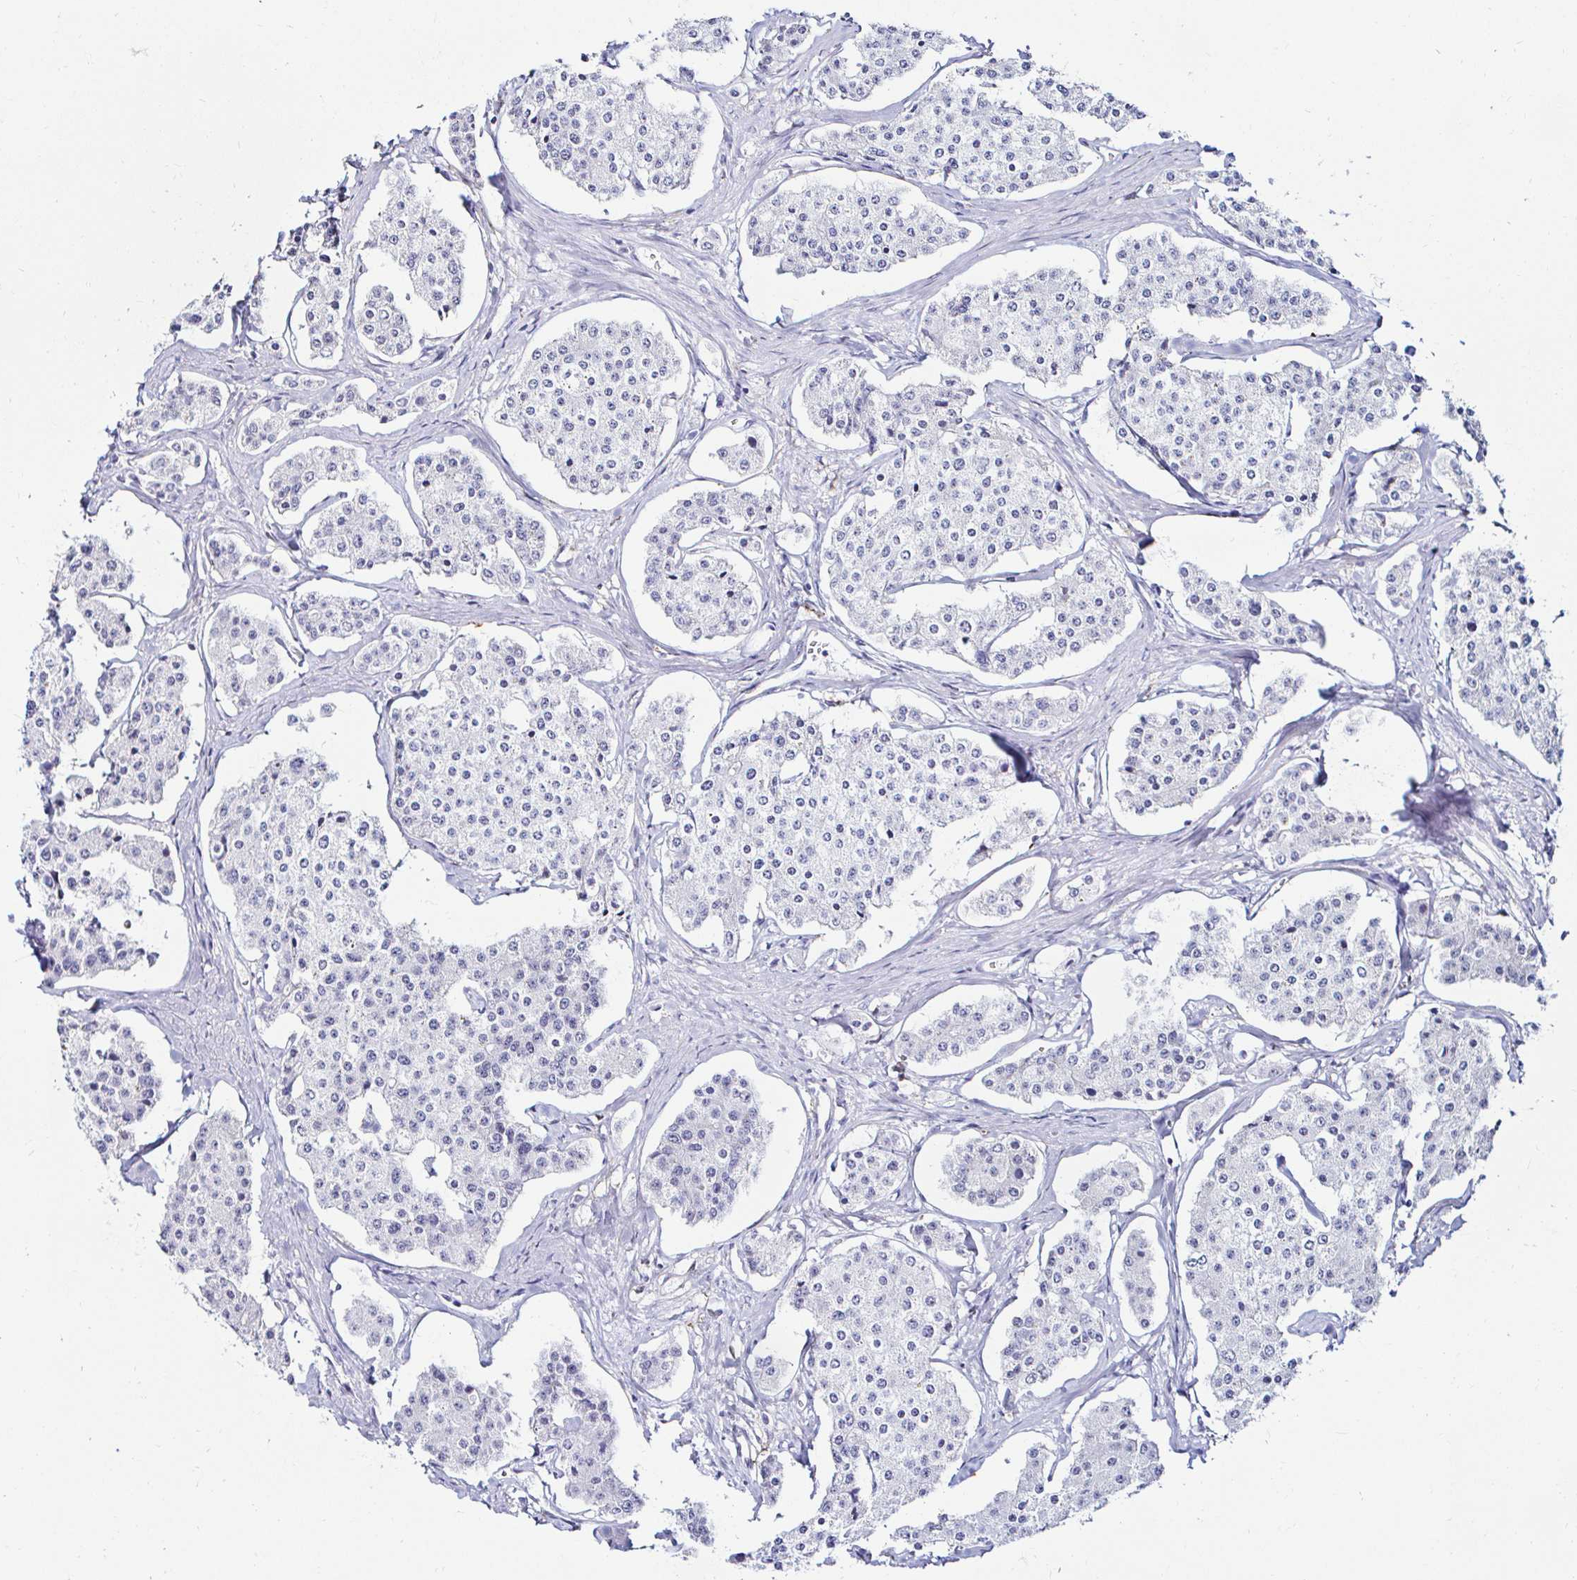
{"staining": {"intensity": "negative", "quantity": "none", "location": "none"}, "tissue": "carcinoid", "cell_type": "Tumor cells", "image_type": "cancer", "snomed": [{"axis": "morphology", "description": "Carcinoid, malignant, NOS"}, {"axis": "topography", "description": "Small intestine"}], "caption": "This is an IHC histopathology image of carcinoid. There is no positivity in tumor cells.", "gene": "CYBB", "patient": {"sex": "female", "age": 65}}